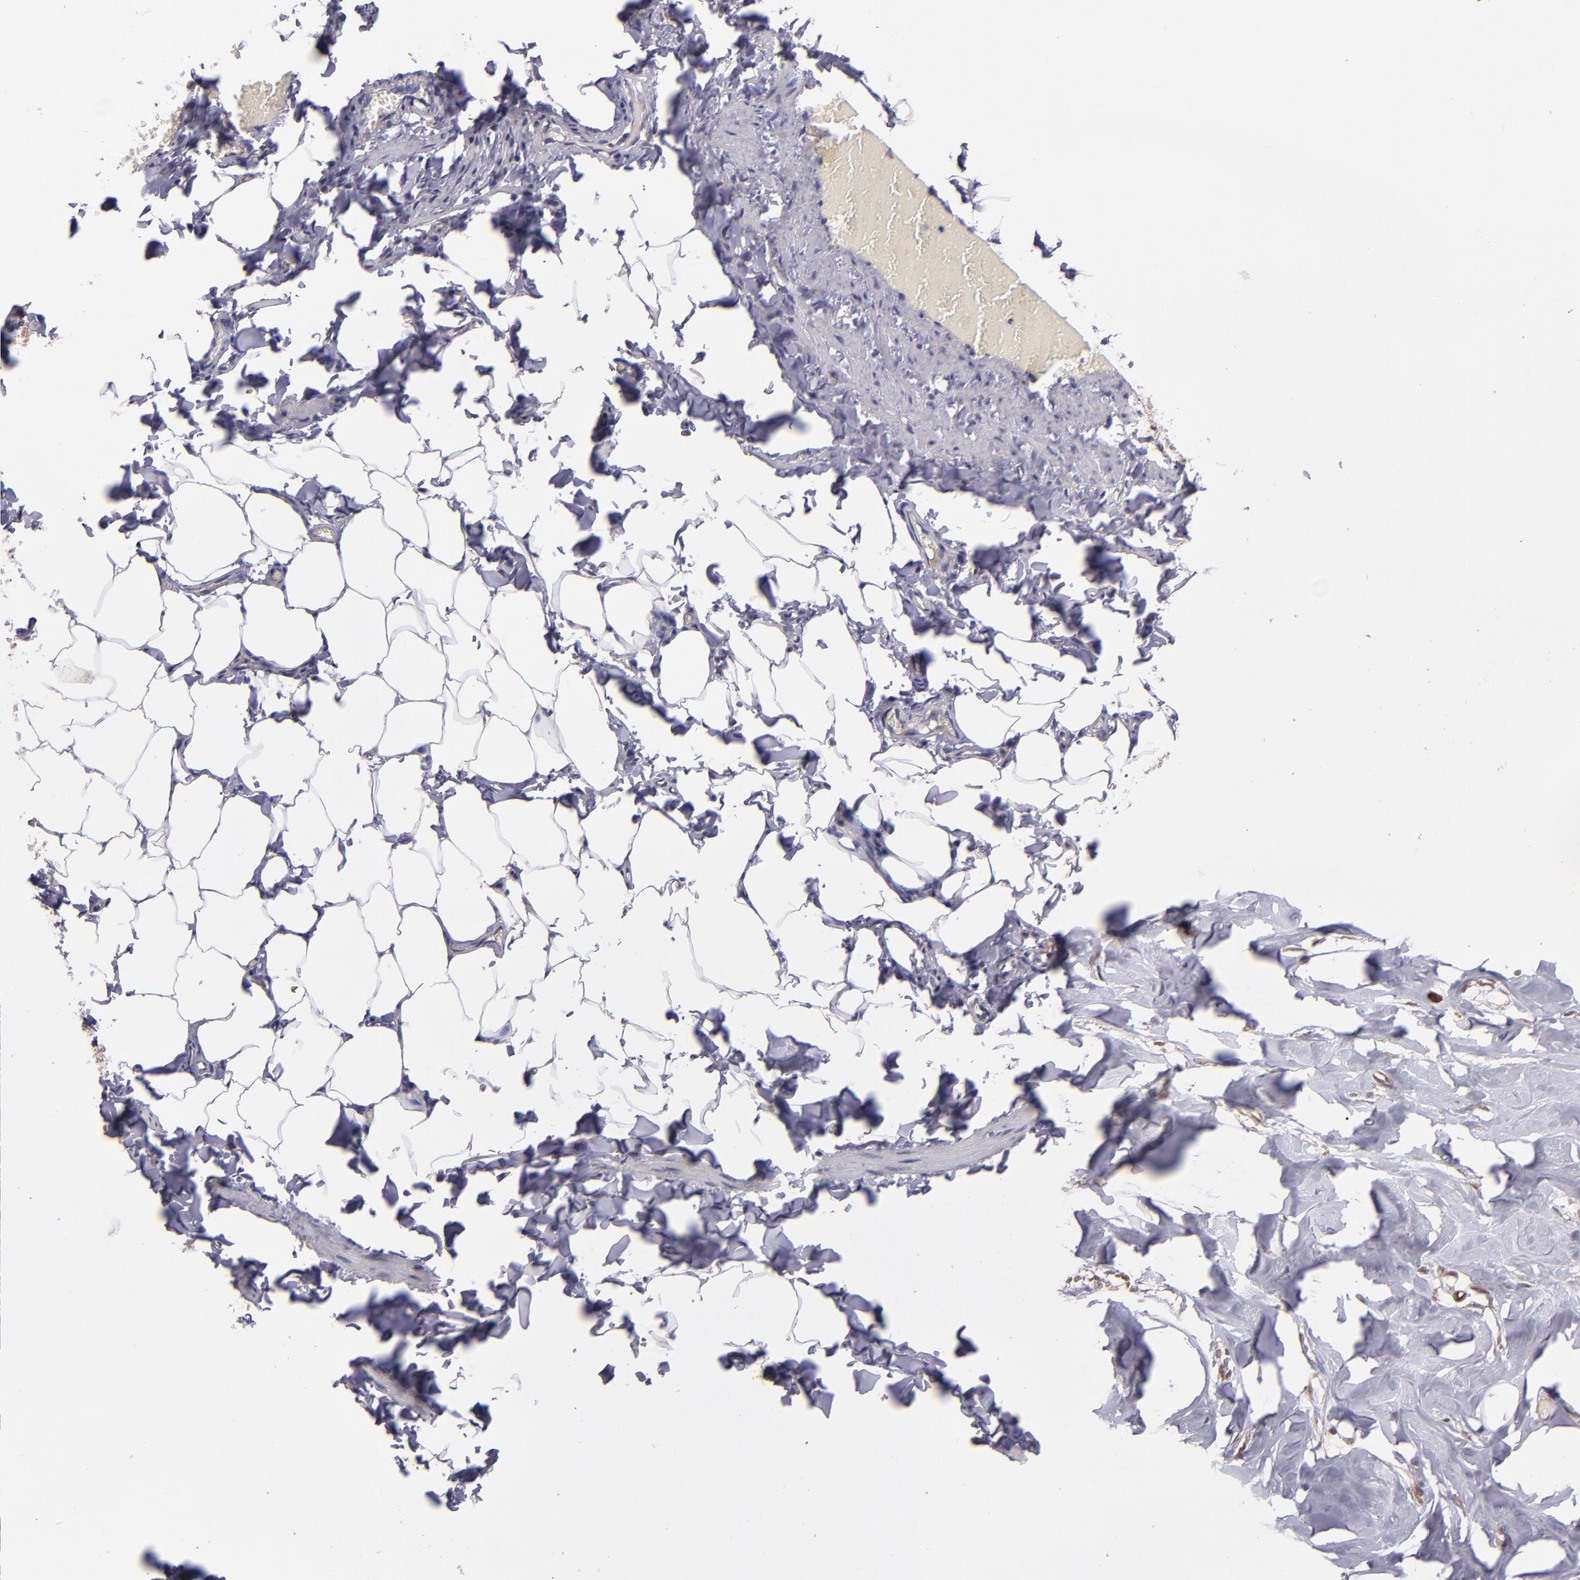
{"staining": {"intensity": "moderate", "quantity": "25%-75%", "location": "cytoplasmic/membranous"}, "tissue": "adipose tissue", "cell_type": "Adipocytes", "image_type": "normal", "snomed": [{"axis": "morphology", "description": "Normal tissue, NOS"}, {"axis": "topography", "description": "Vascular tissue"}], "caption": "Brown immunohistochemical staining in unremarkable human adipose tissue shows moderate cytoplasmic/membranous positivity in approximately 25%-75% of adipocytes. (IHC, brightfield microscopy, high magnification).", "gene": "USP51", "patient": {"sex": "male", "age": 41}}